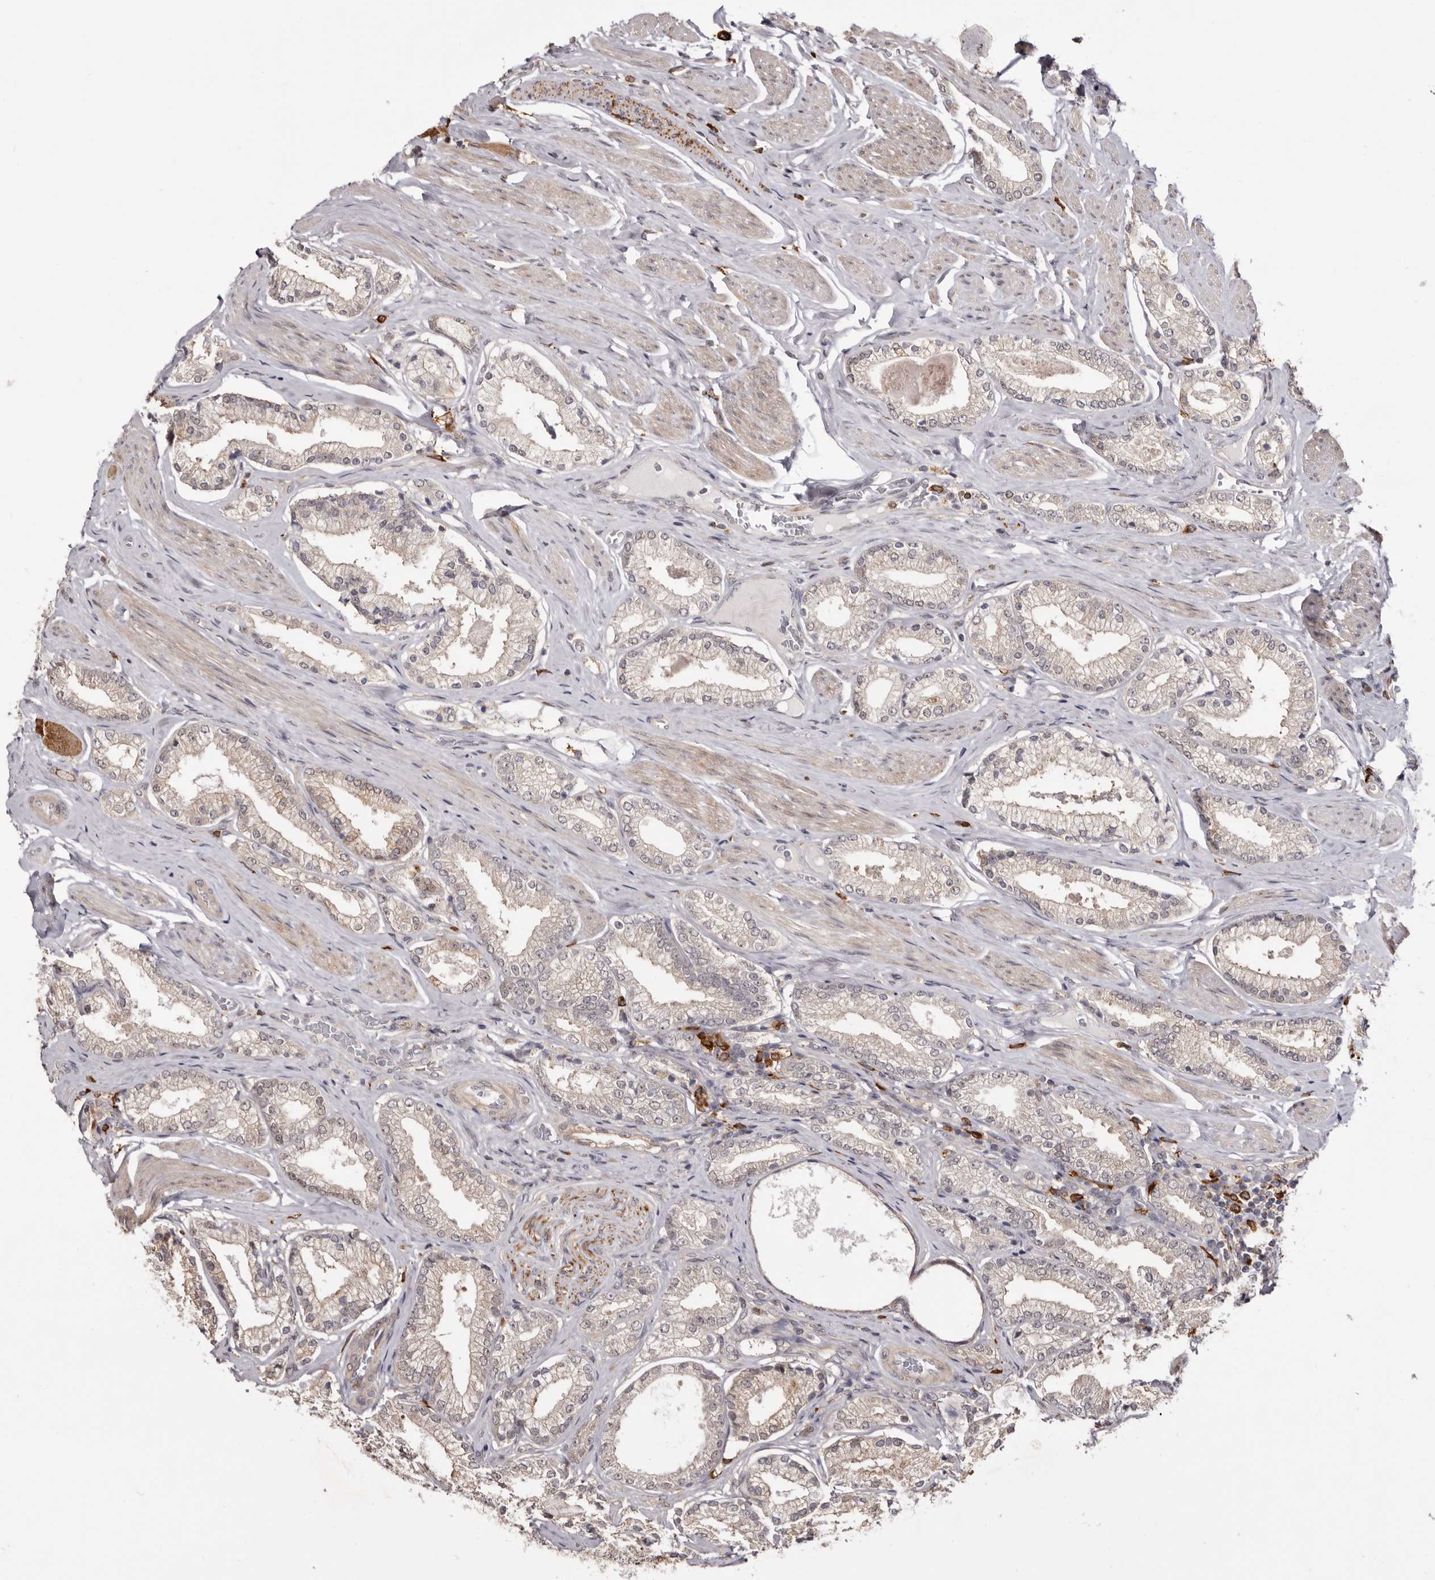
{"staining": {"intensity": "weak", "quantity": "<25%", "location": "cytoplasmic/membranous"}, "tissue": "prostate cancer", "cell_type": "Tumor cells", "image_type": "cancer", "snomed": [{"axis": "morphology", "description": "Adenocarcinoma, Low grade"}, {"axis": "topography", "description": "Prostate"}], "caption": "This photomicrograph is of prostate cancer stained with IHC to label a protein in brown with the nuclei are counter-stained blue. There is no staining in tumor cells.", "gene": "TNNI1", "patient": {"sex": "male", "age": 71}}